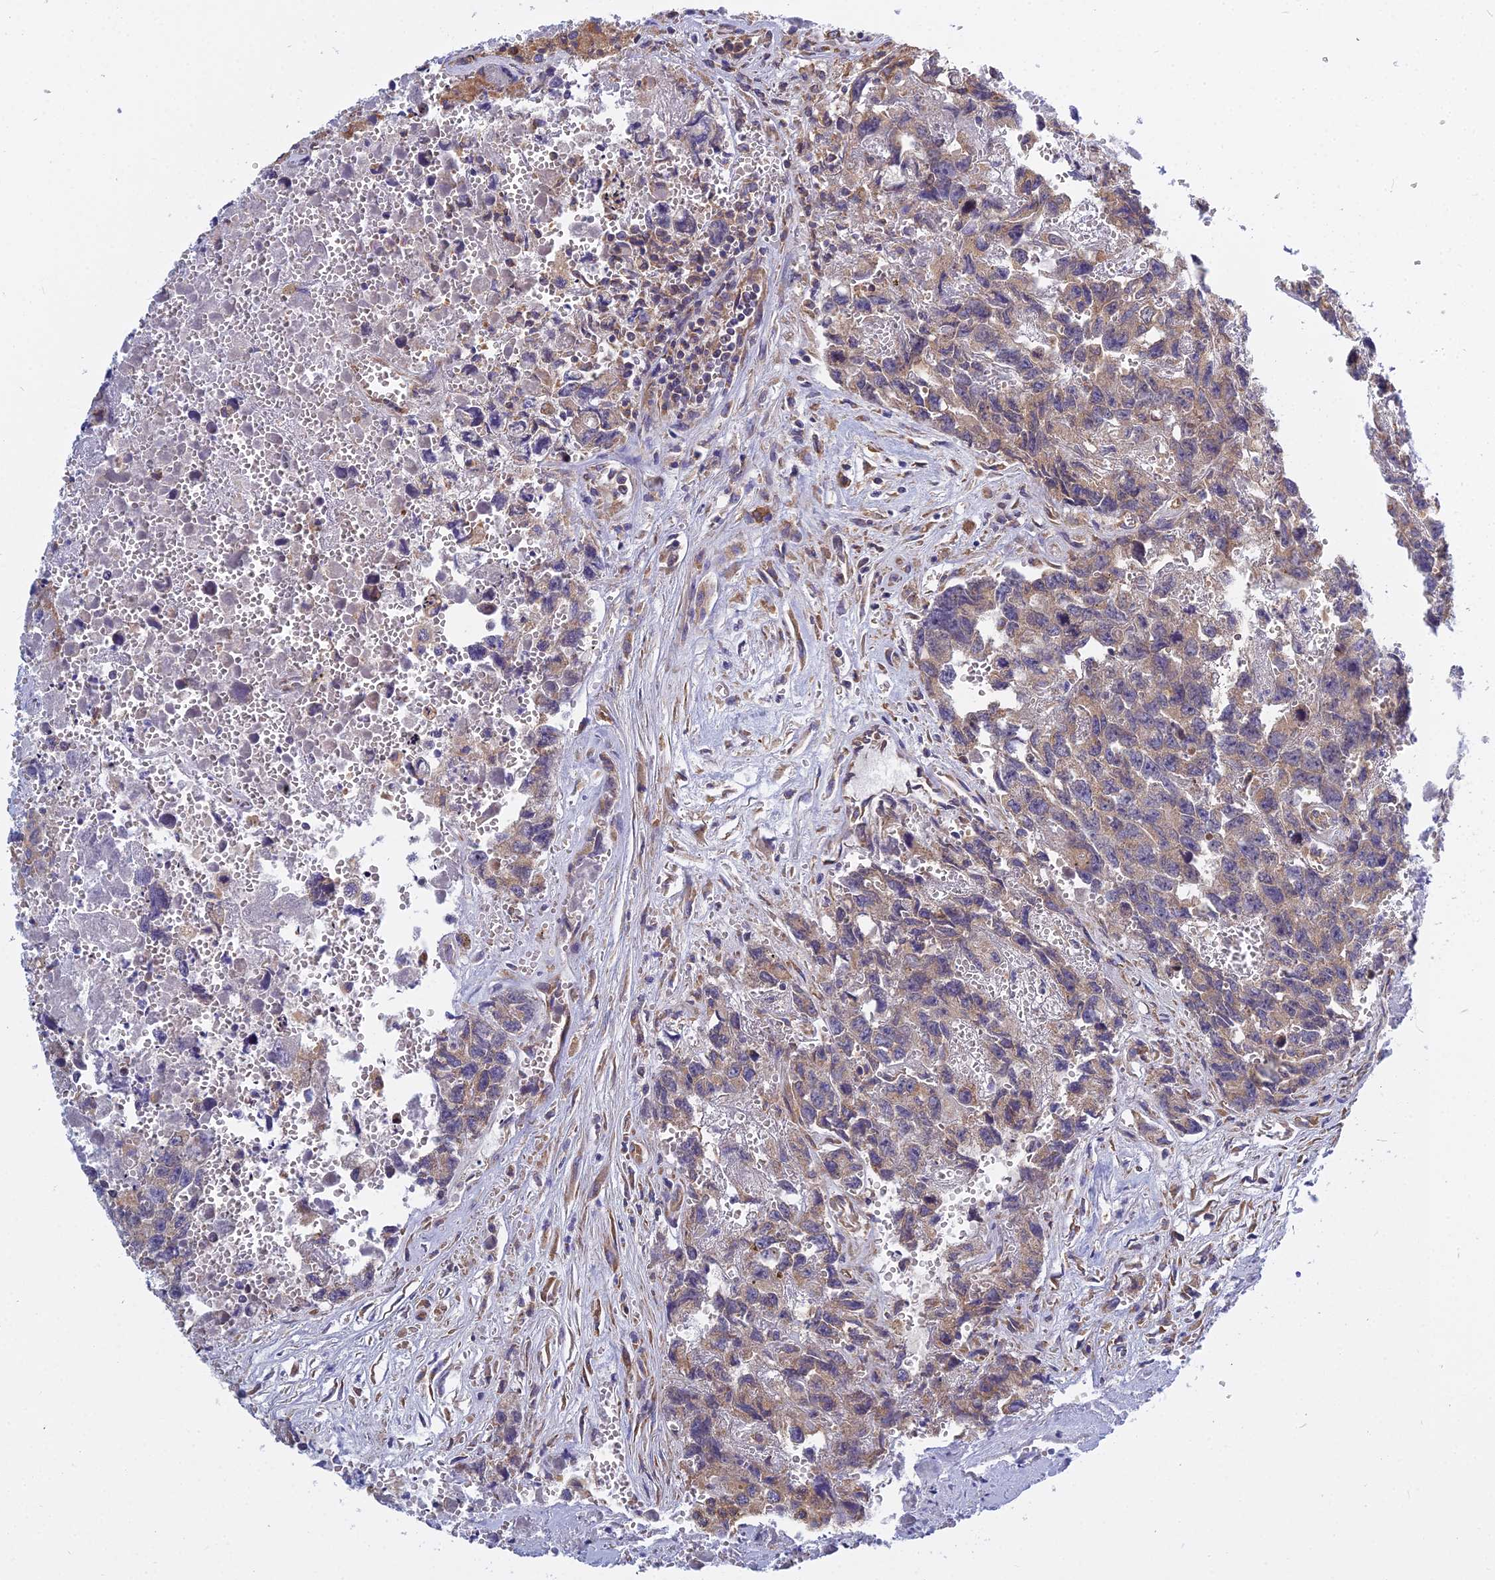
{"staining": {"intensity": "weak", "quantity": "25%-75%", "location": "cytoplasmic/membranous"}, "tissue": "testis cancer", "cell_type": "Tumor cells", "image_type": "cancer", "snomed": [{"axis": "morphology", "description": "Carcinoma, Embryonal, NOS"}, {"axis": "topography", "description": "Testis"}], "caption": "The image exhibits staining of embryonal carcinoma (testis), revealing weak cytoplasmic/membranous protein expression (brown color) within tumor cells. The staining was performed using DAB to visualize the protein expression in brown, while the nuclei were stained in blue with hematoxylin (Magnification: 20x).", "gene": "KIAA1143", "patient": {"sex": "male", "age": 31}}